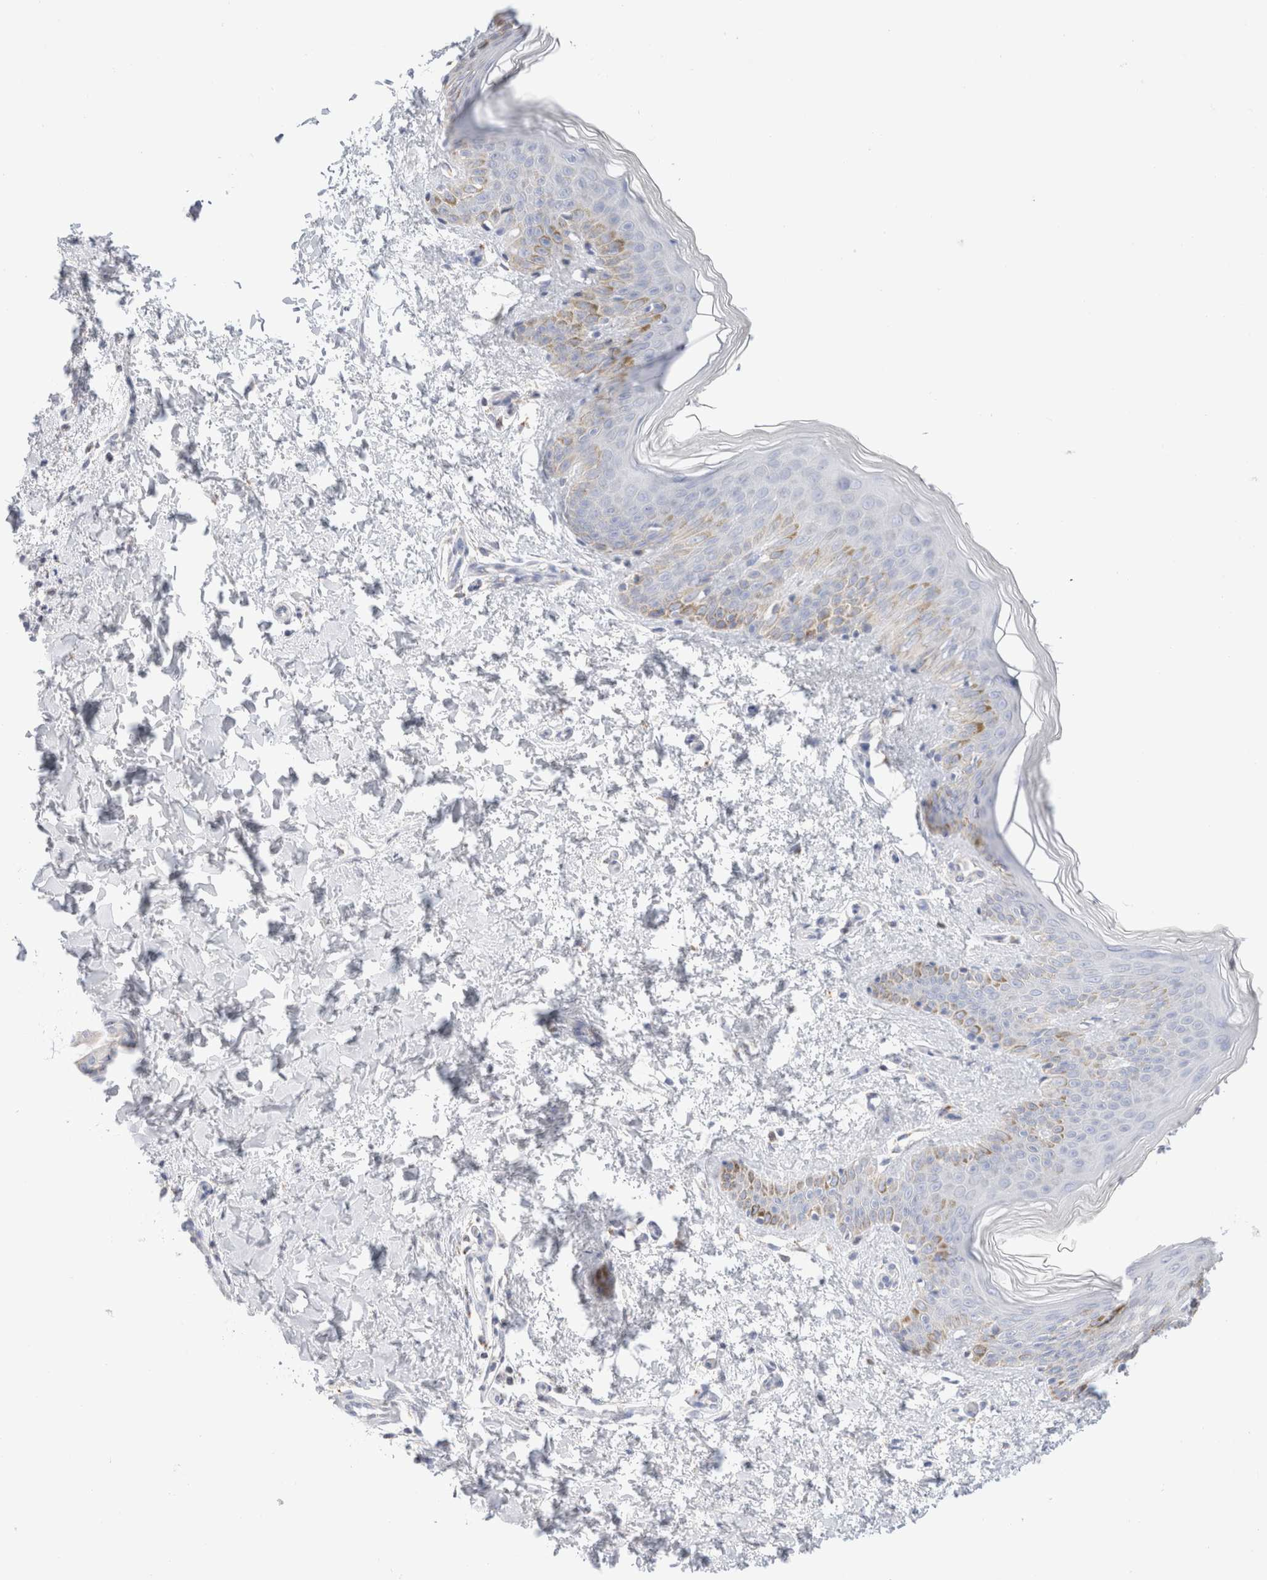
{"staining": {"intensity": "negative", "quantity": "none", "location": "none"}, "tissue": "skin", "cell_type": "Fibroblasts", "image_type": "normal", "snomed": [{"axis": "morphology", "description": "Normal tissue, NOS"}, {"axis": "morphology", "description": "Neoplasm, benign, NOS"}, {"axis": "topography", "description": "Skin"}, {"axis": "topography", "description": "Soft tissue"}], "caption": "Immunohistochemical staining of benign skin displays no significant positivity in fibroblasts. (Immunohistochemistry (ihc), brightfield microscopy, high magnification).", "gene": "ATP6V1C1", "patient": {"sex": "male", "age": 26}}